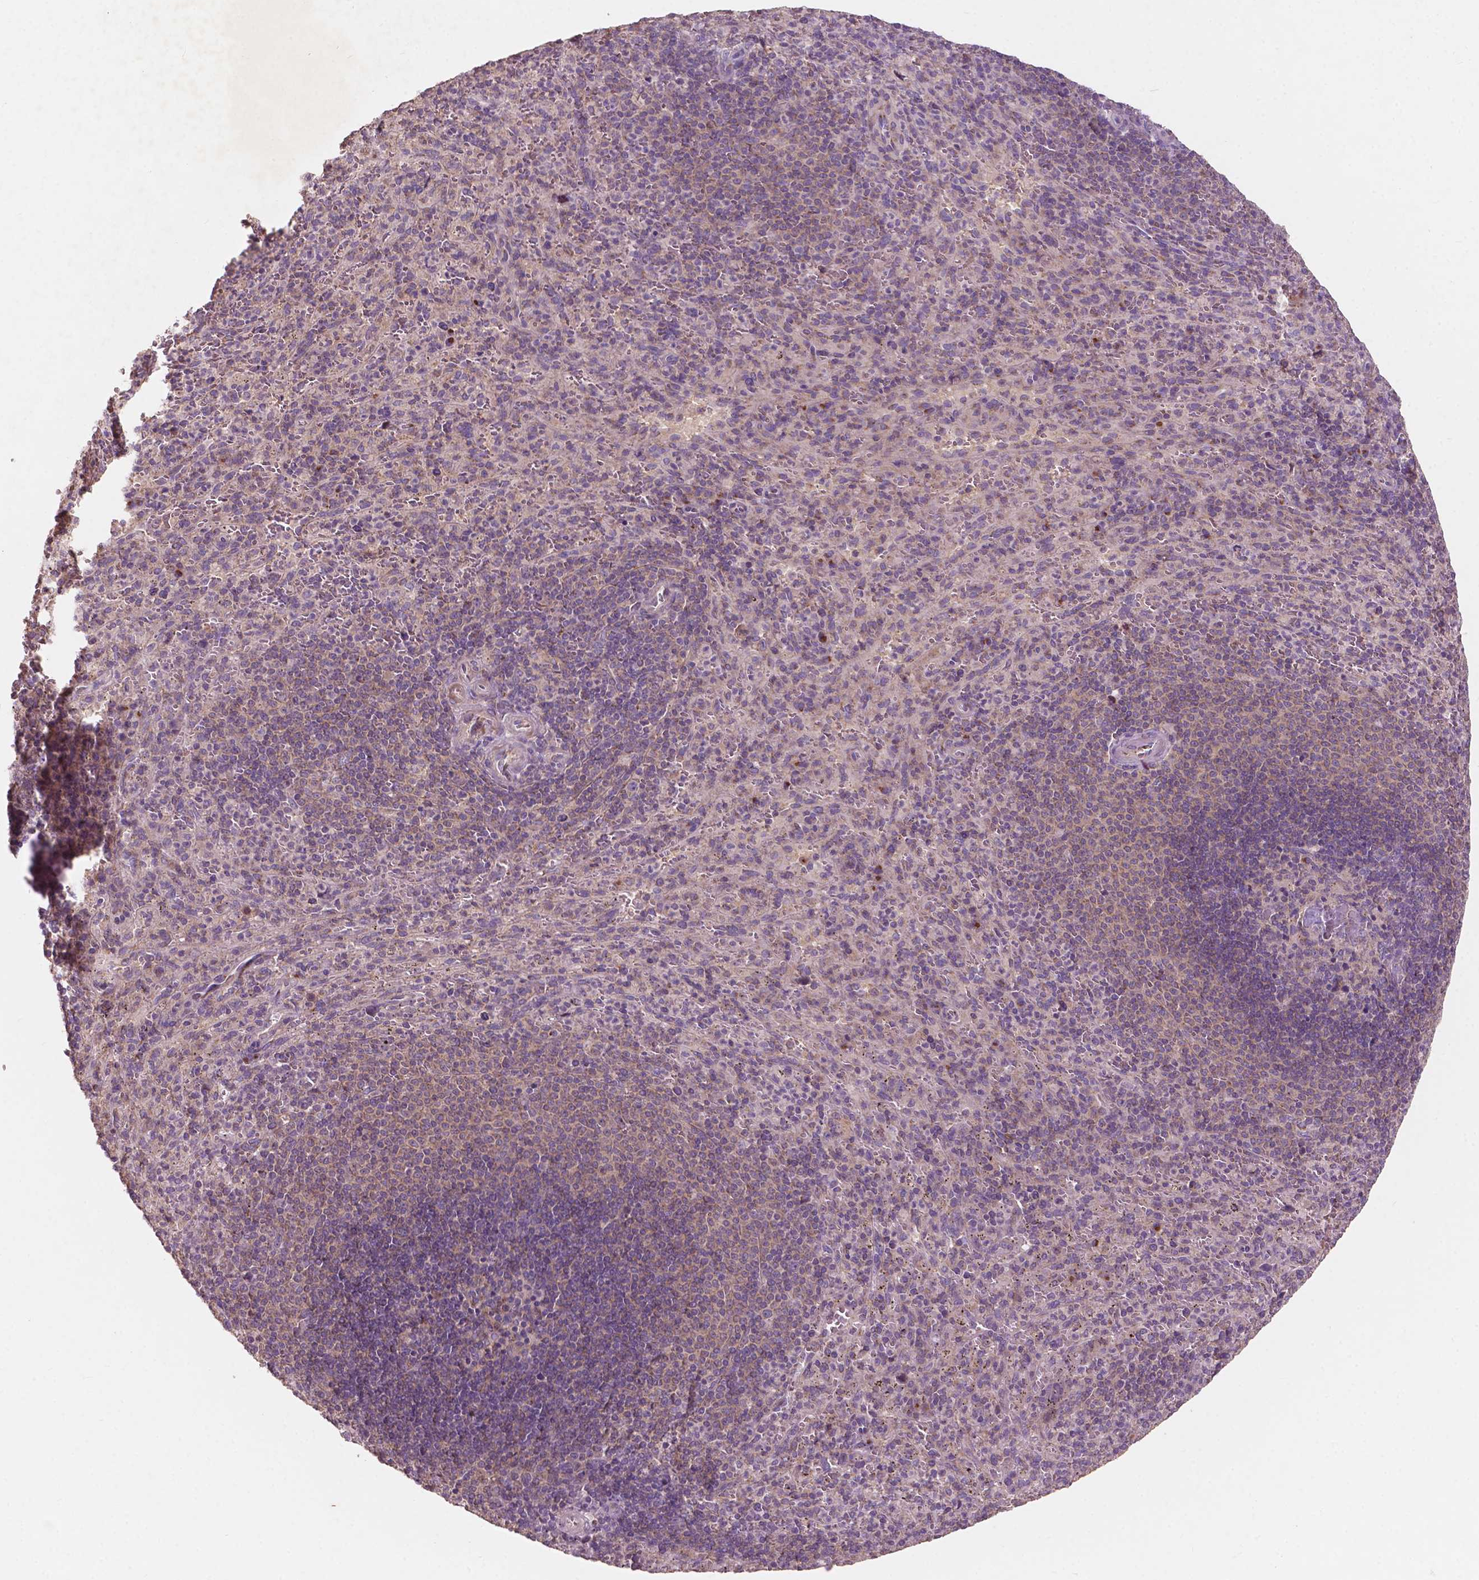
{"staining": {"intensity": "weak", "quantity": "<25%", "location": "cytoplasmic/membranous"}, "tissue": "spleen", "cell_type": "Cells in red pulp", "image_type": "normal", "snomed": [{"axis": "morphology", "description": "Normal tissue, NOS"}, {"axis": "topography", "description": "Spleen"}], "caption": "This micrograph is of normal spleen stained with IHC to label a protein in brown with the nuclei are counter-stained blue. There is no staining in cells in red pulp.", "gene": "CHPT1", "patient": {"sex": "male", "age": 57}}